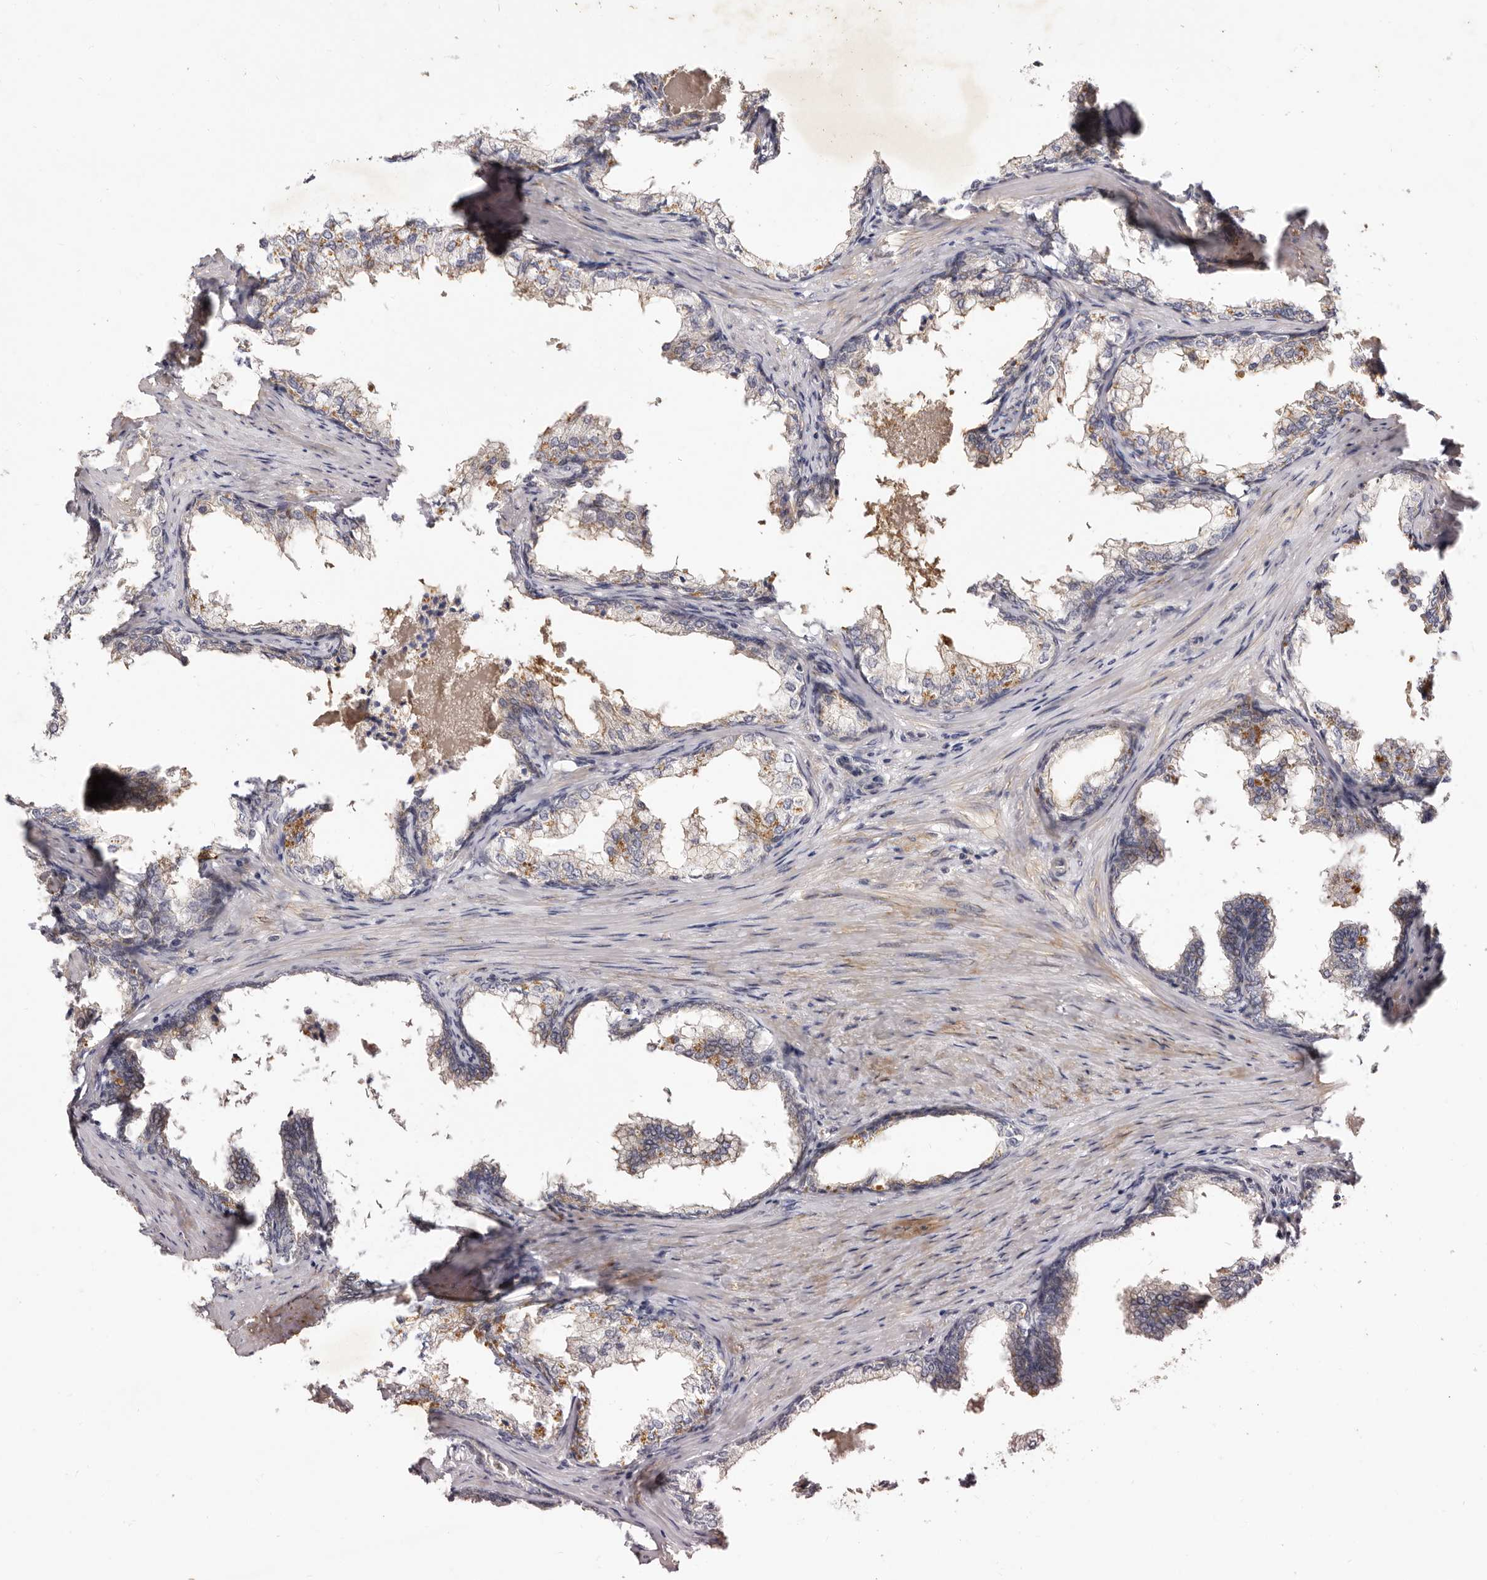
{"staining": {"intensity": "weak", "quantity": "<25%", "location": "cytoplasmic/membranous"}, "tissue": "prostate cancer", "cell_type": "Tumor cells", "image_type": "cancer", "snomed": [{"axis": "morphology", "description": "Adenocarcinoma, High grade"}, {"axis": "topography", "description": "Prostate"}], "caption": "An image of human prostate high-grade adenocarcinoma is negative for staining in tumor cells.", "gene": "ADAMTS9", "patient": {"sex": "male", "age": 58}}